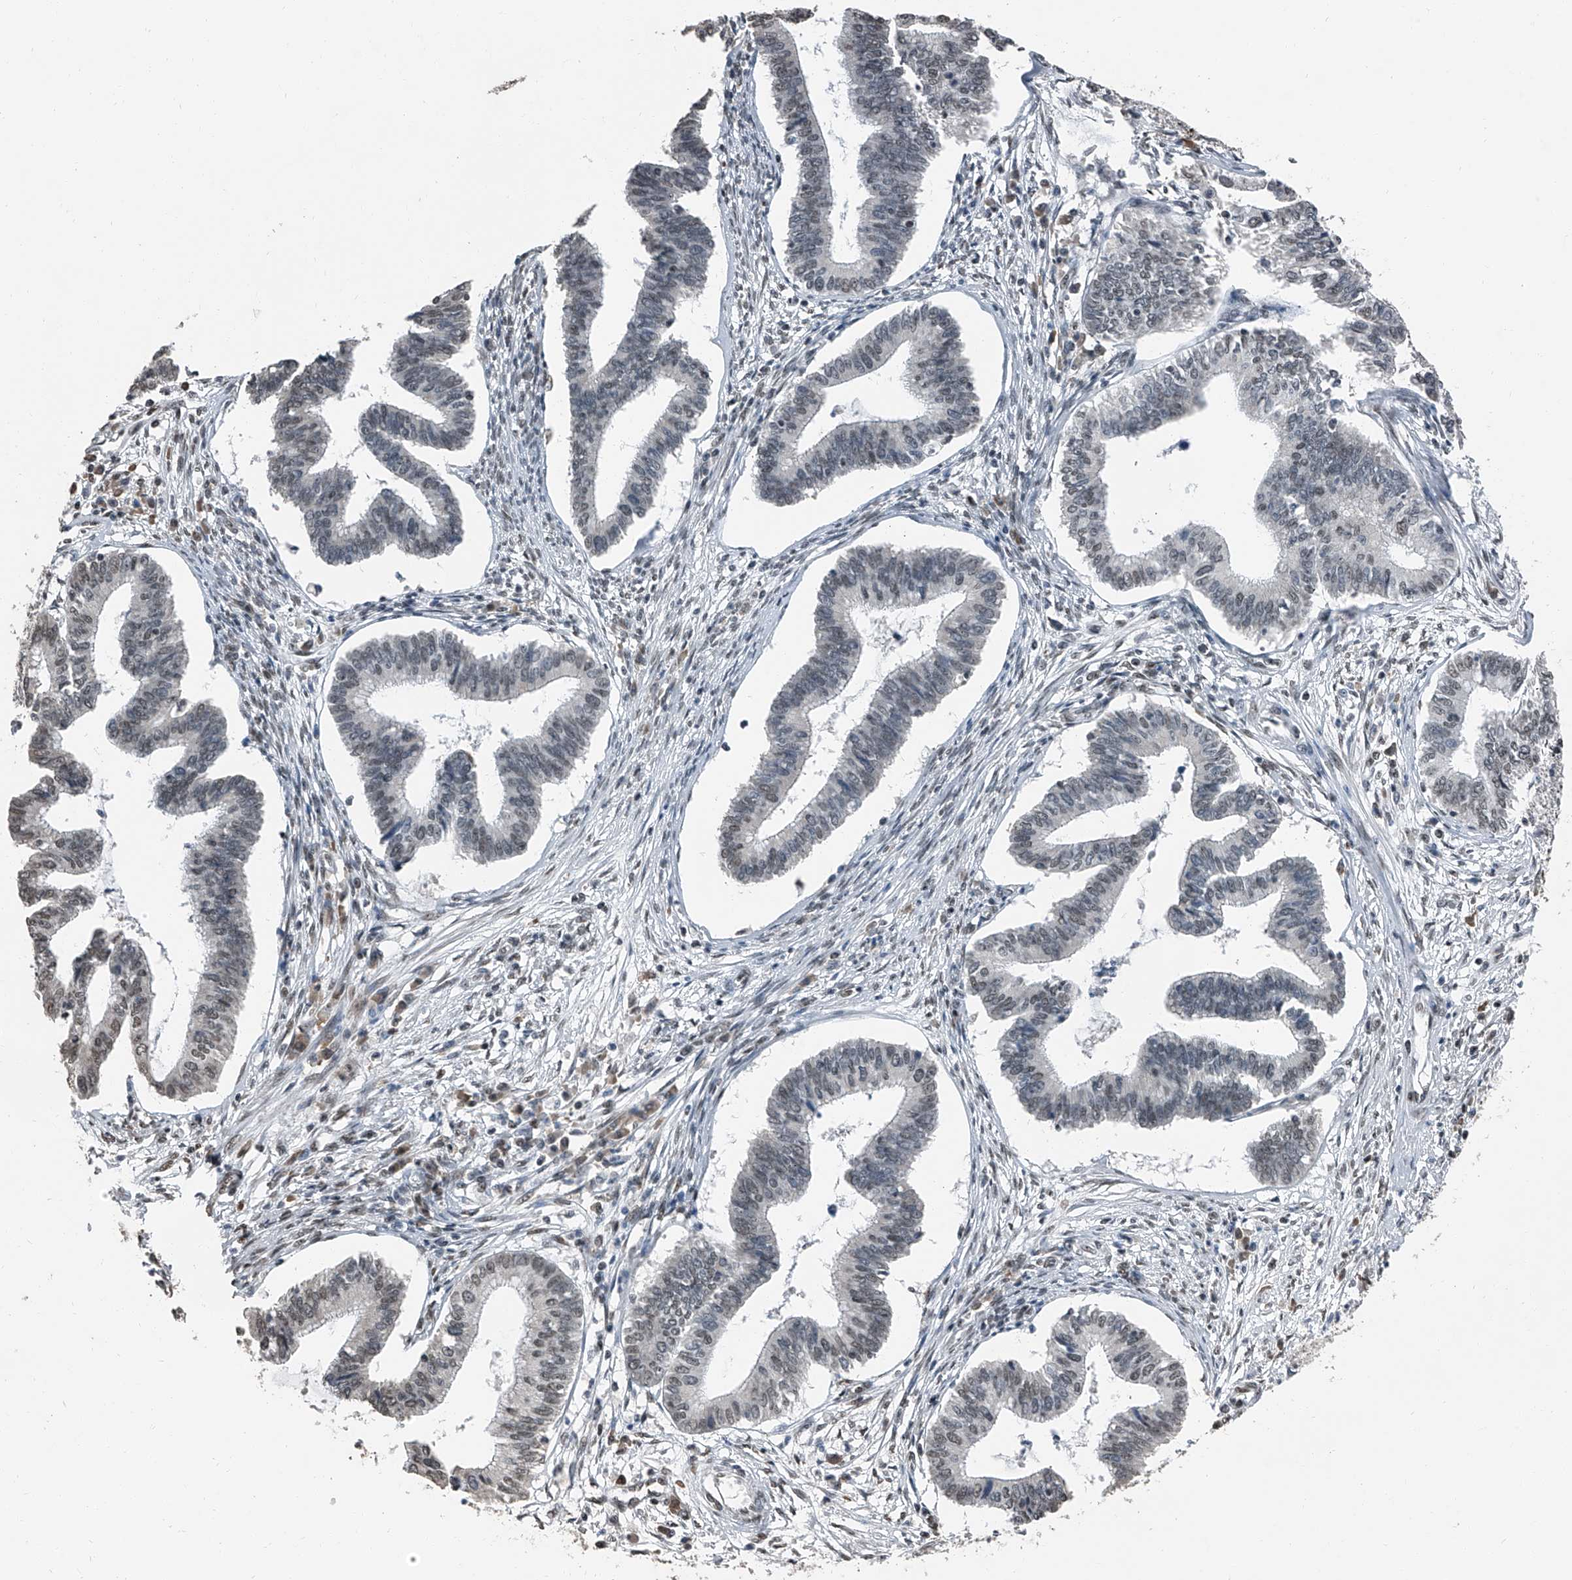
{"staining": {"intensity": "weak", "quantity": "25%-75%", "location": "nuclear"}, "tissue": "cervical cancer", "cell_type": "Tumor cells", "image_type": "cancer", "snomed": [{"axis": "morphology", "description": "Adenocarcinoma, NOS"}, {"axis": "topography", "description": "Cervix"}], "caption": "Protein staining reveals weak nuclear positivity in about 25%-75% of tumor cells in cervical cancer (adenocarcinoma). (brown staining indicates protein expression, while blue staining denotes nuclei).", "gene": "TCOF1", "patient": {"sex": "female", "age": 36}}